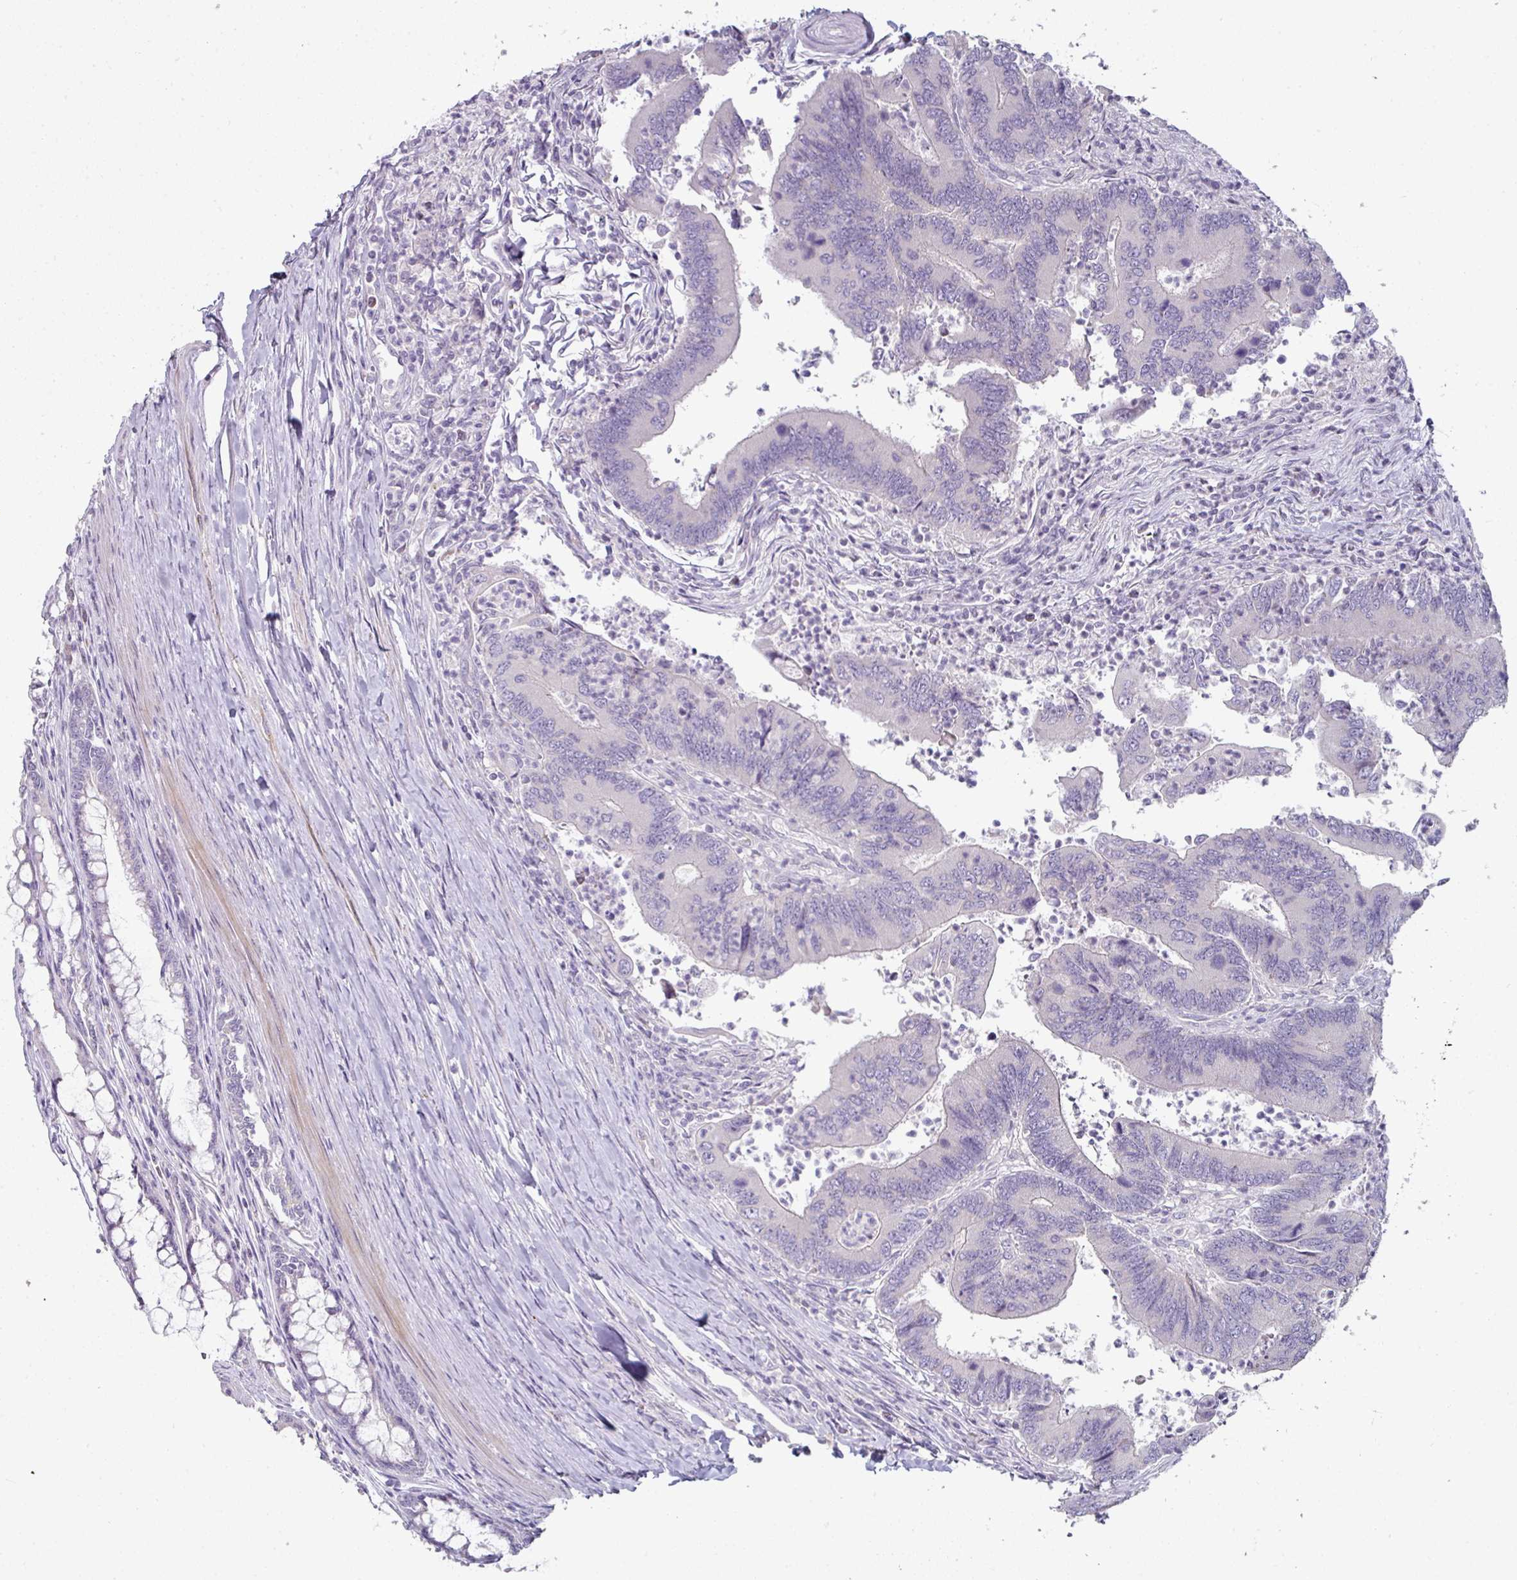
{"staining": {"intensity": "negative", "quantity": "none", "location": "none"}, "tissue": "colorectal cancer", "cell_type": "Tumor cells", "image_type": "cancer", "snomed": [{"axis": "morphology", "description": "Adenocarcinoma, NOS"}, {"axis": "topography", "description": "Colon"}], "caption": "Immunohistochemical staining of adenocarcinoma (colorectal) demonstrates no significant staining in tumor cells.", "gene": "FHAD1", "patient": {"sex": "female", "age": 67}}